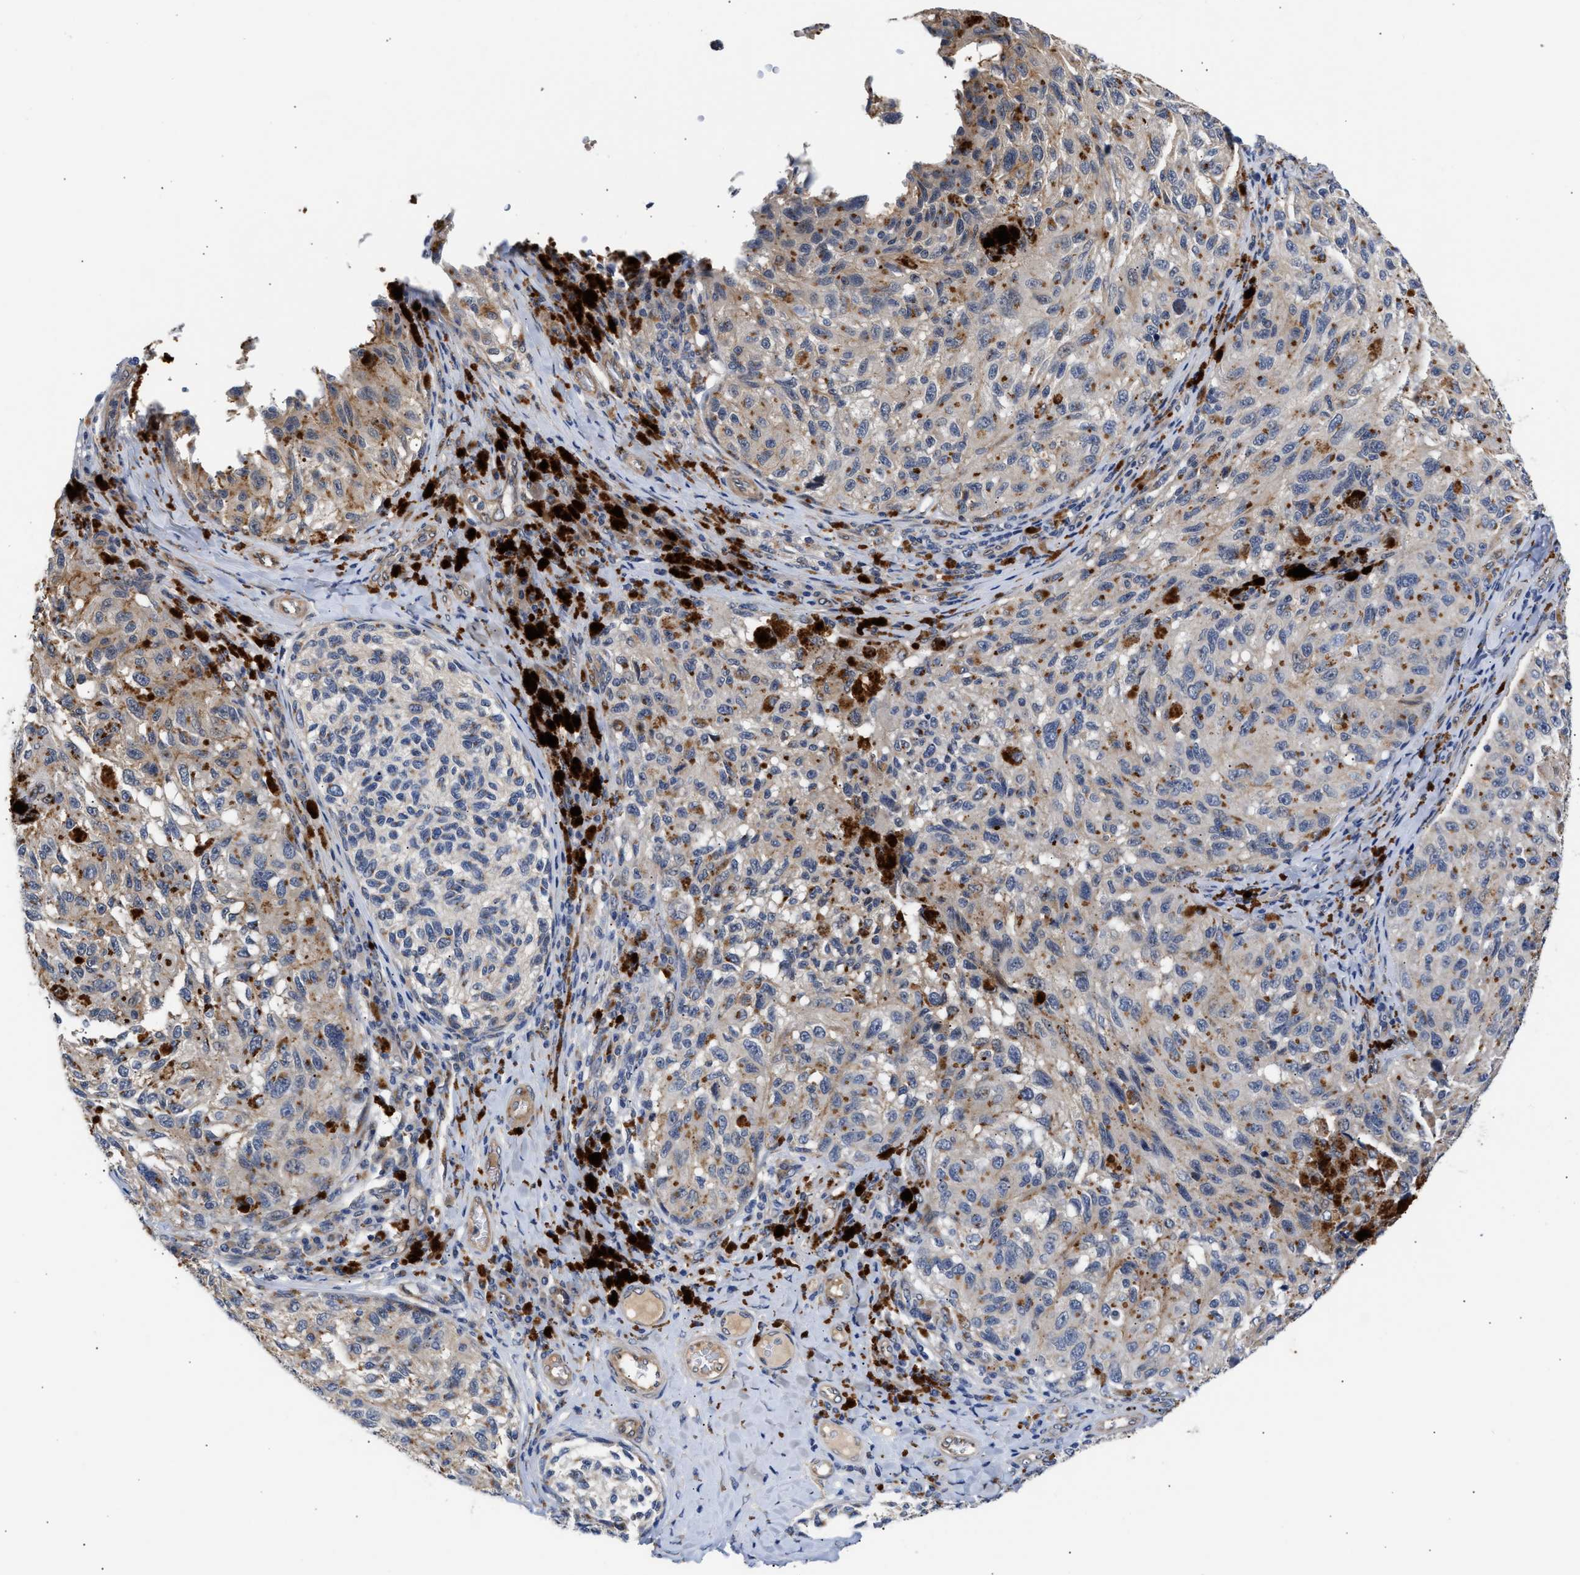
{"staining": {"intensity": "weak", "quantity": "<25%", "location": "cytoplasmic/membranous"}, "tissue": "melanoma", "cell_type": "Tumor cells", "image_type": "cancer", "snomed": [{"axis": "morphology", "description": "Malignant melanoma, NOS"}, {"axis": "topography", "description": "Skin"}], "caption": "Tumor cells are negative for protein expression in human malignant melanoma.", "gene": "CCDC146", "patient": {"sex": "female", "age": 73}}